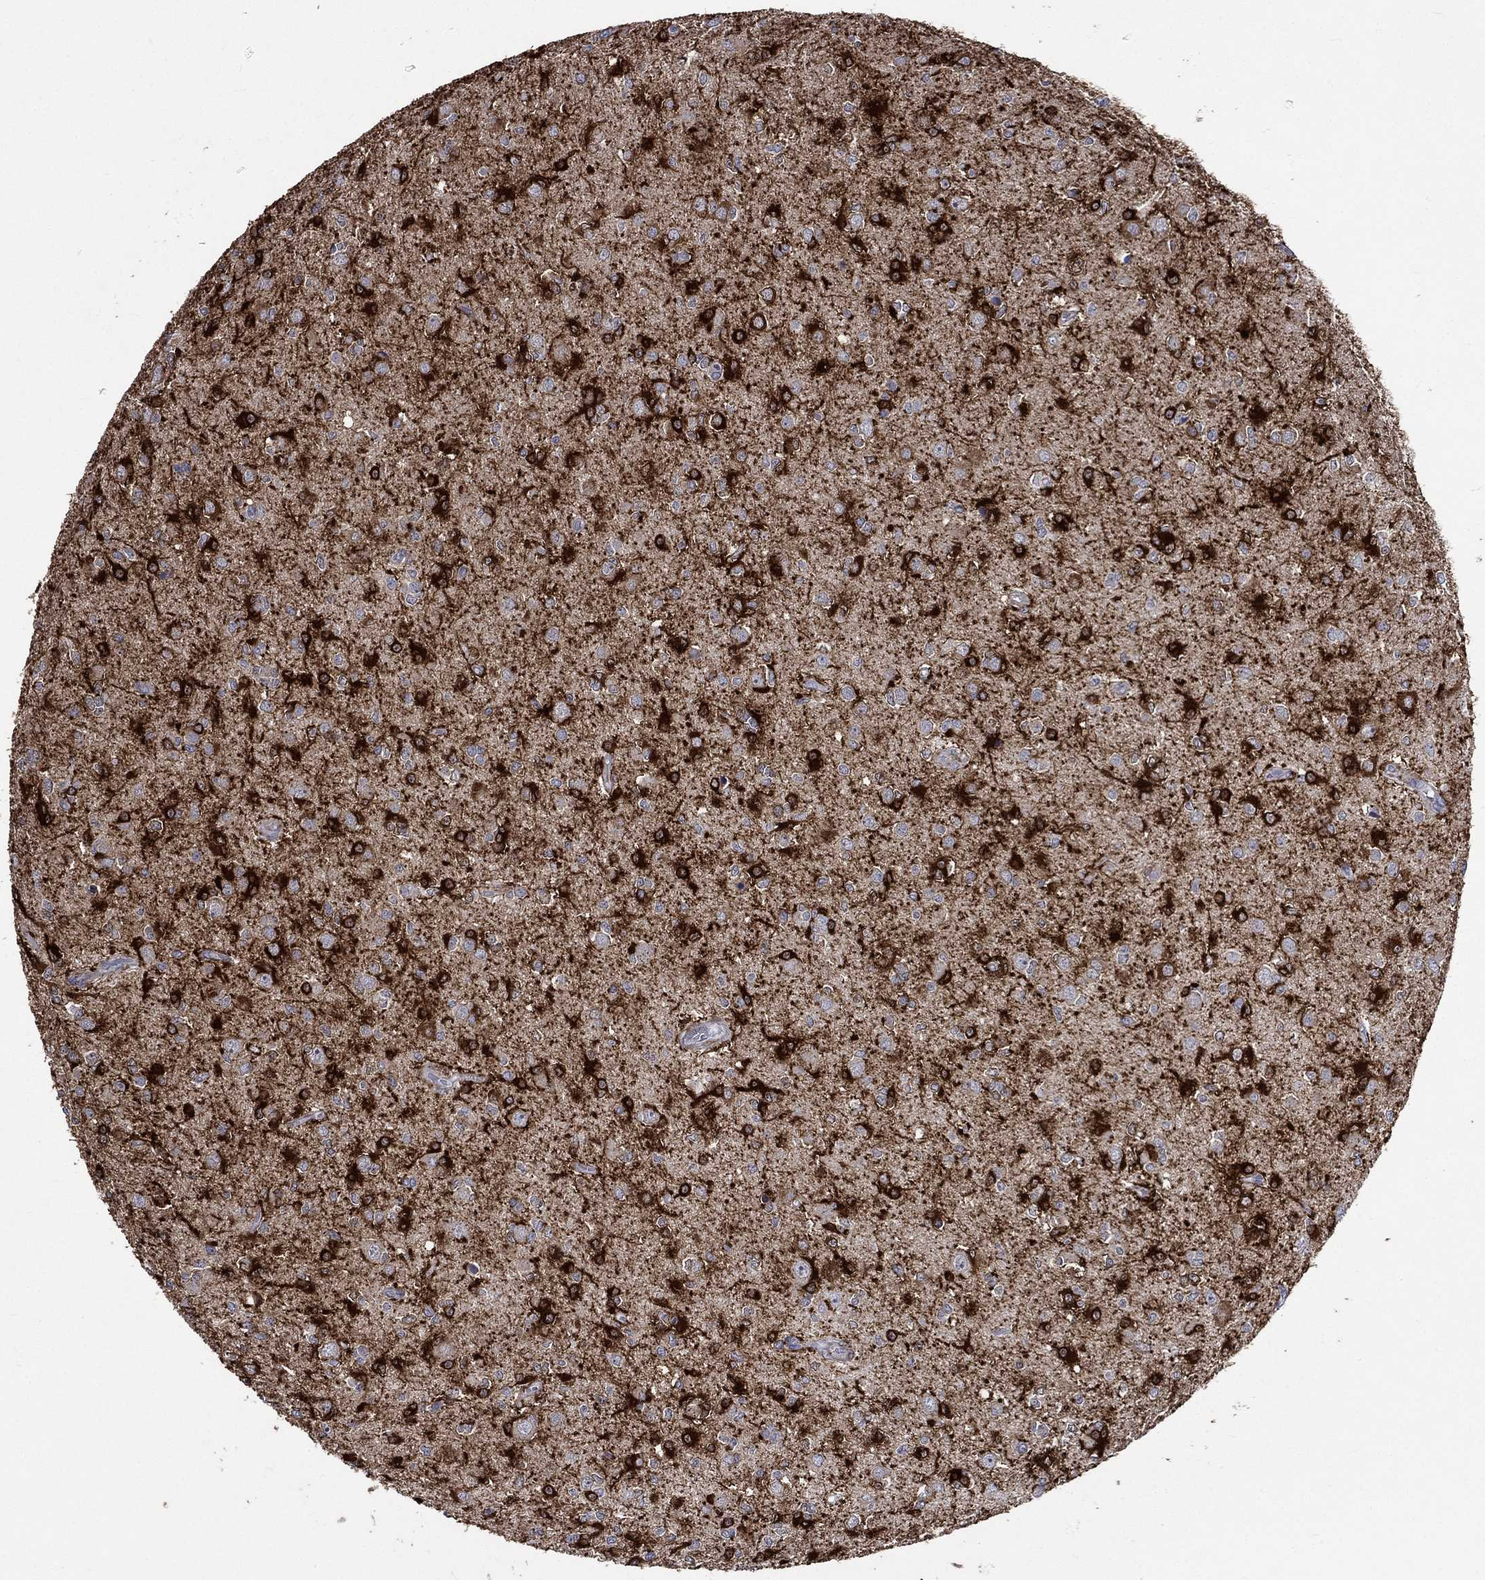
{"staining": {"intensity": "strong", "quantity": "25%-75%", "location": "cytoplasmic/membranous"}, "tissue": "glioma", "cell_type": "Tumor cells", "image_type": "cancer", "snomed": [{"axis": "morphology", "description": "Glioma, malignant, Low grade"}, {"axis": "topography", "description": "Brain"}], "caption": "Human malignant glioma (low-grade) stained with a protein marker displays strong staining in tumor cells.", "gene": "CRYAB", "patient": {"sex": "female", "age": 45}}